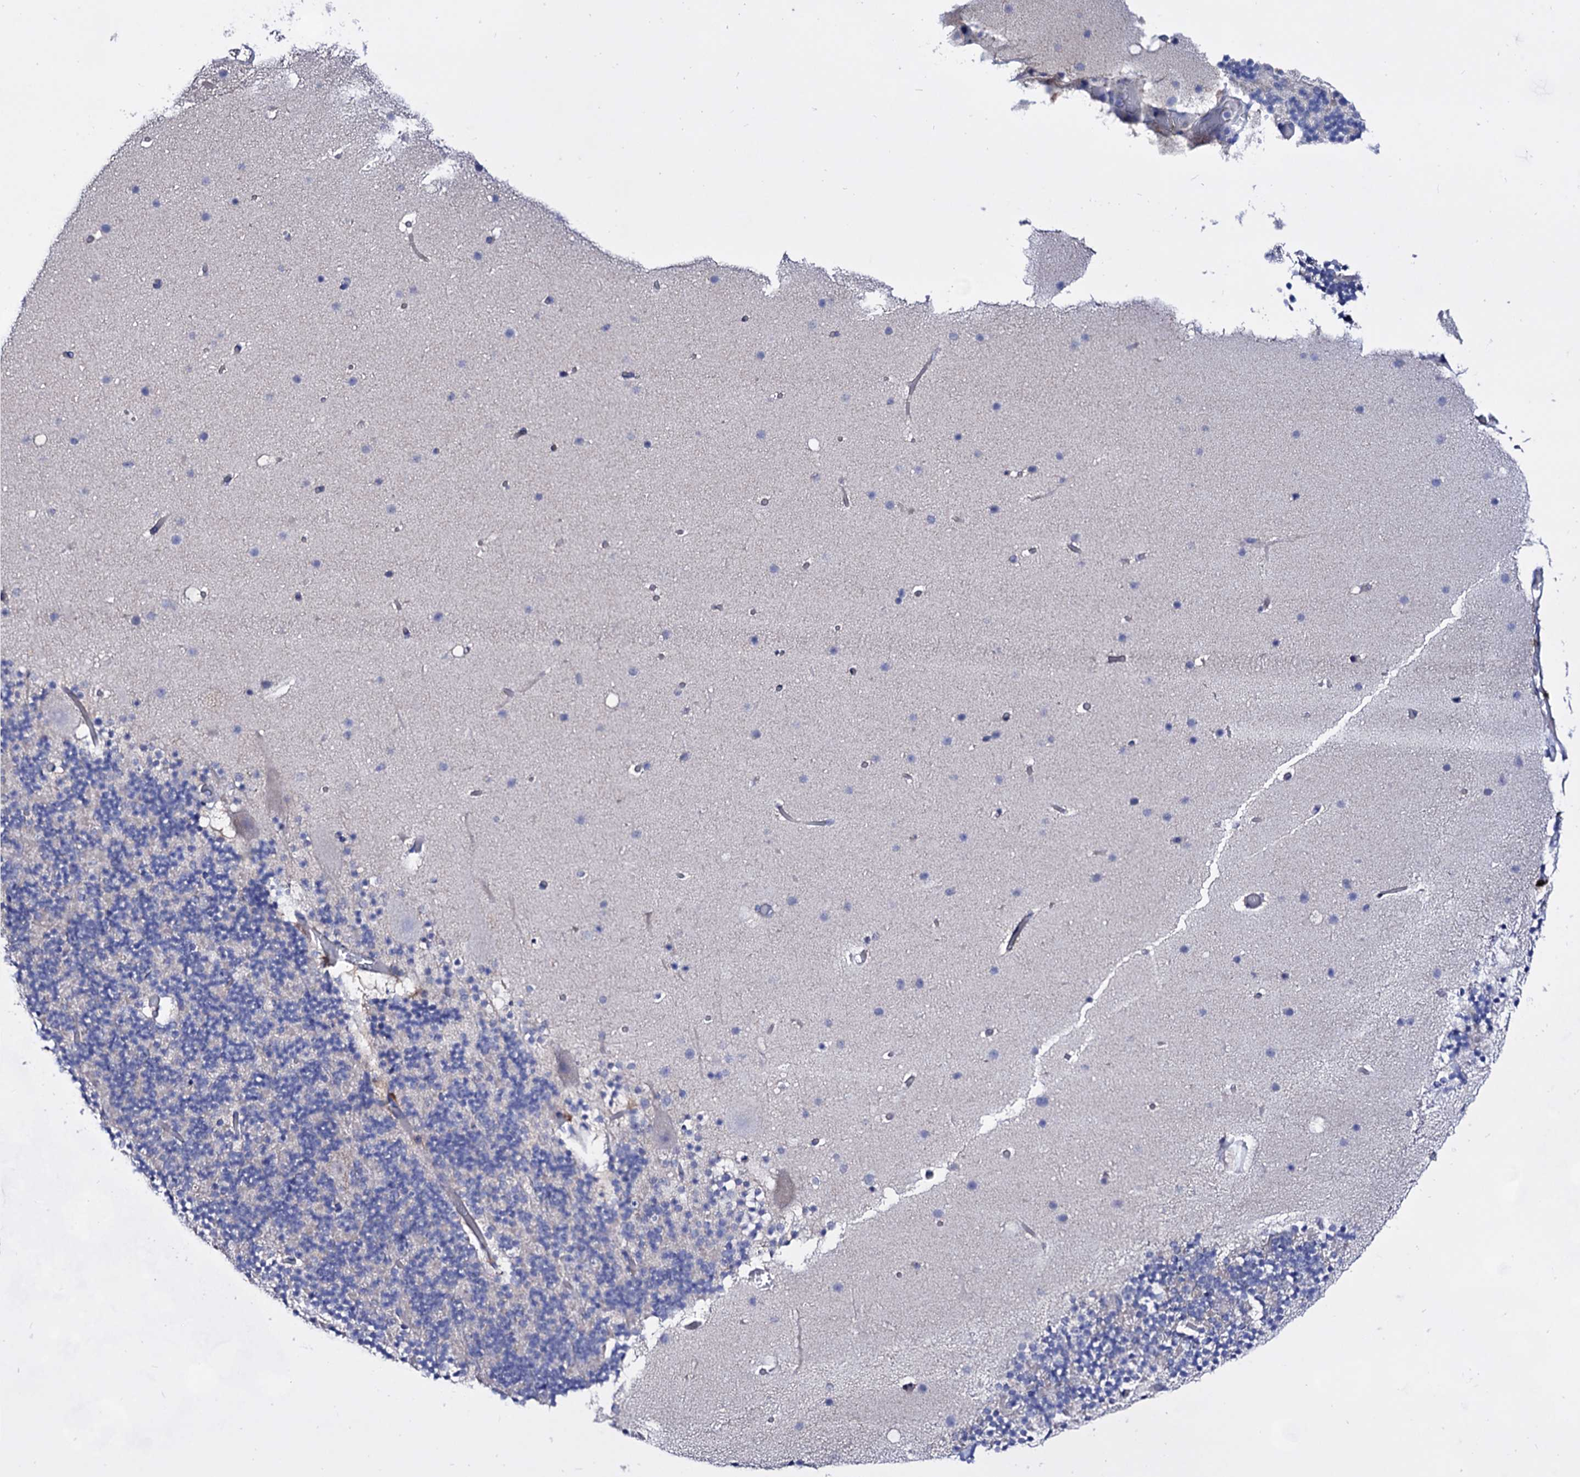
{"staining": {"intensity": "negative", "quantity": "none", "location": "none"}, "tissue": "cerebellum", "cell_type": "Cells in granular layer", "image_type": "normal", "snomed": [{"axis": "morphology", "description": "Normal tissue, NOS"}, {"axis": "topography", "description": "Cerebellum"}], "caption": "IHC of unremarkable human cerebellum exhibits no staining in cells in granular layer. The staining is performed using DAB (3,3'-diaminobenzidine) brown chromogen with nuclei counter-stained in using hematoxylin.", "gene": "PLIN1", "patient": {"sex": "male", "age": 57}}